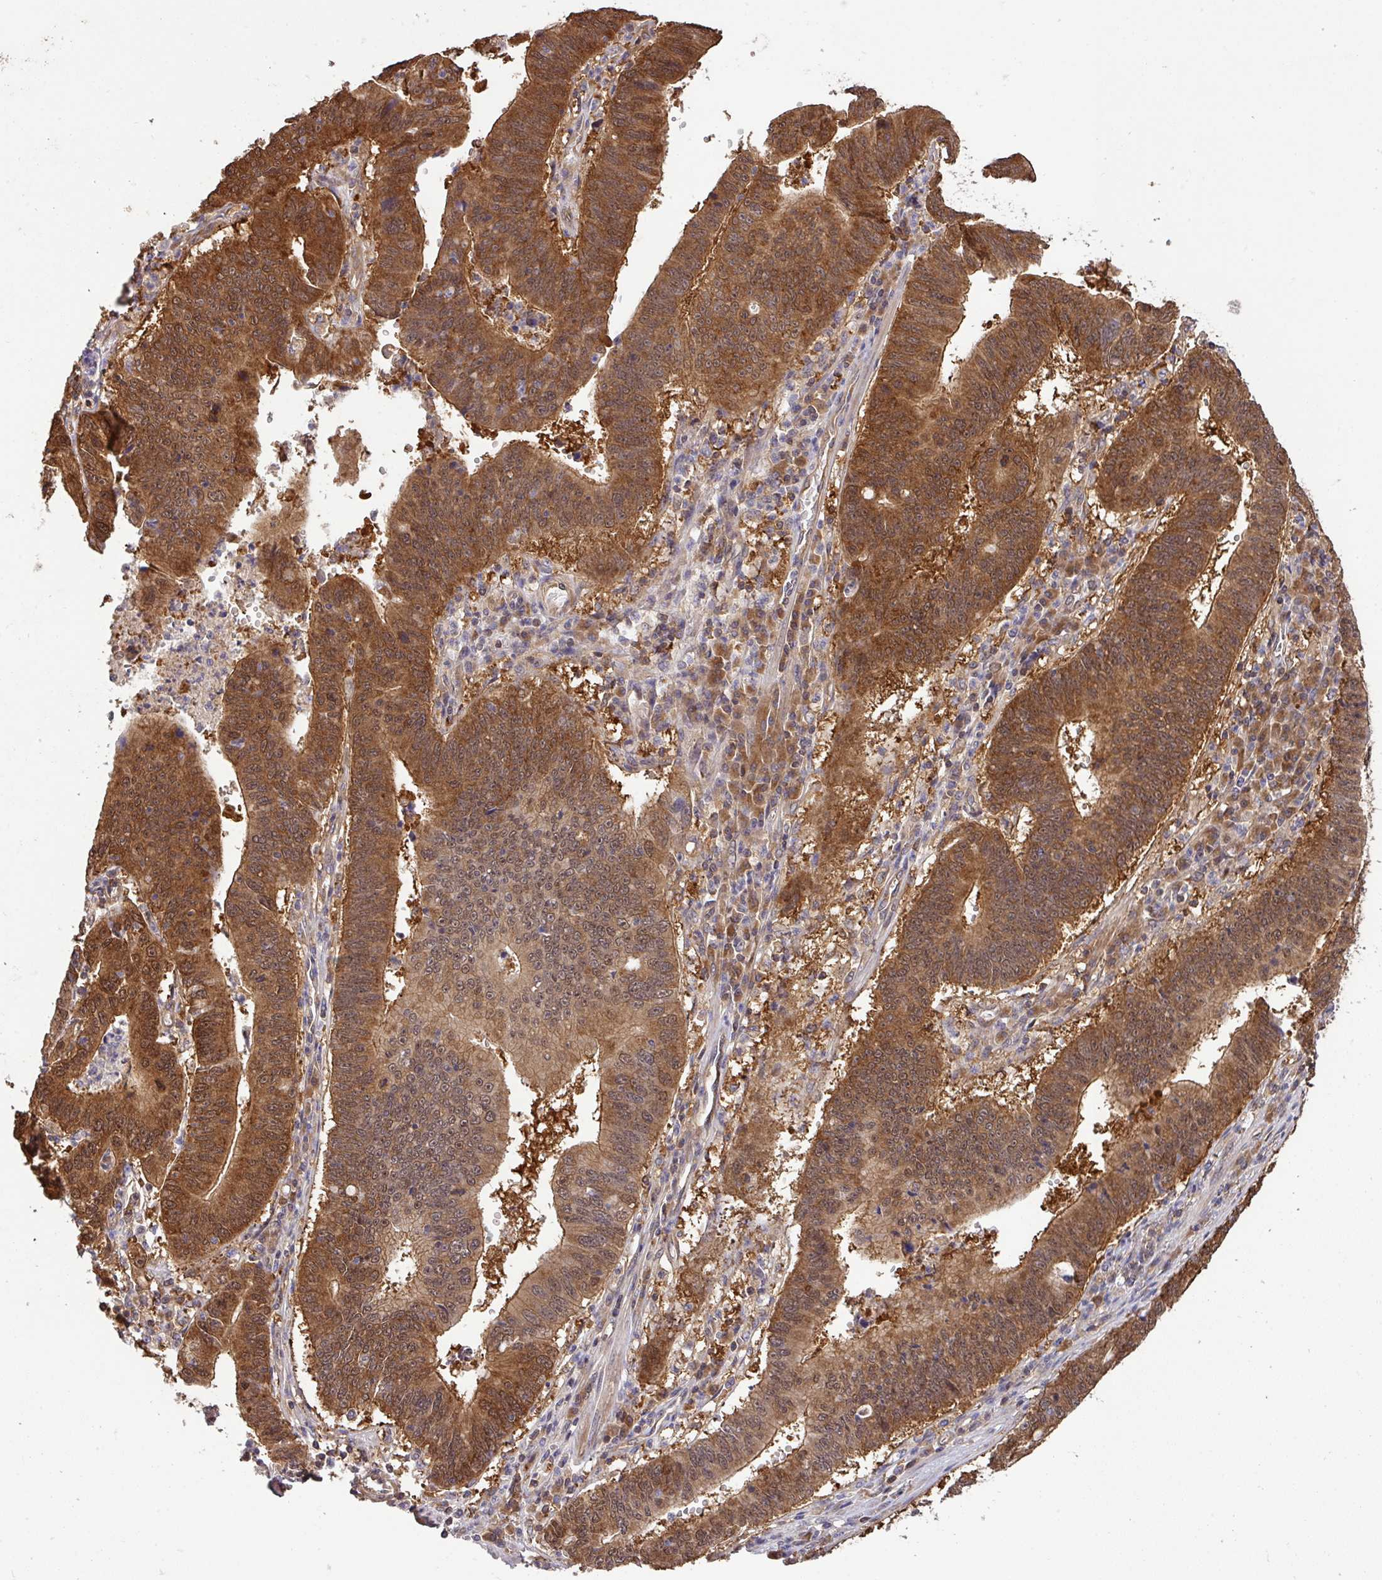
{"staining": {"intensity": "strong", "quantity": ">75%", "location": "cytoplasmic/membranous,nuclear"}, "tissue": "stomach cancer", "cell_type": "Tumor cells", "image_type": "cancer", "snomed": [{"axis": "morphology", "description": "Adenocarcinoma, NOS"}, {"axis": "topography", "description": "Stomach"}], "caption": "Immunohistochemistry of human stomach cancer (adenocarcinoma) exhibits high levels of strong cytoplasmic/membranous and nuclear staining in about >75% of tumor cells.", "gene": "GSPT1", "patient": {"sex": "male", "age": 59}}